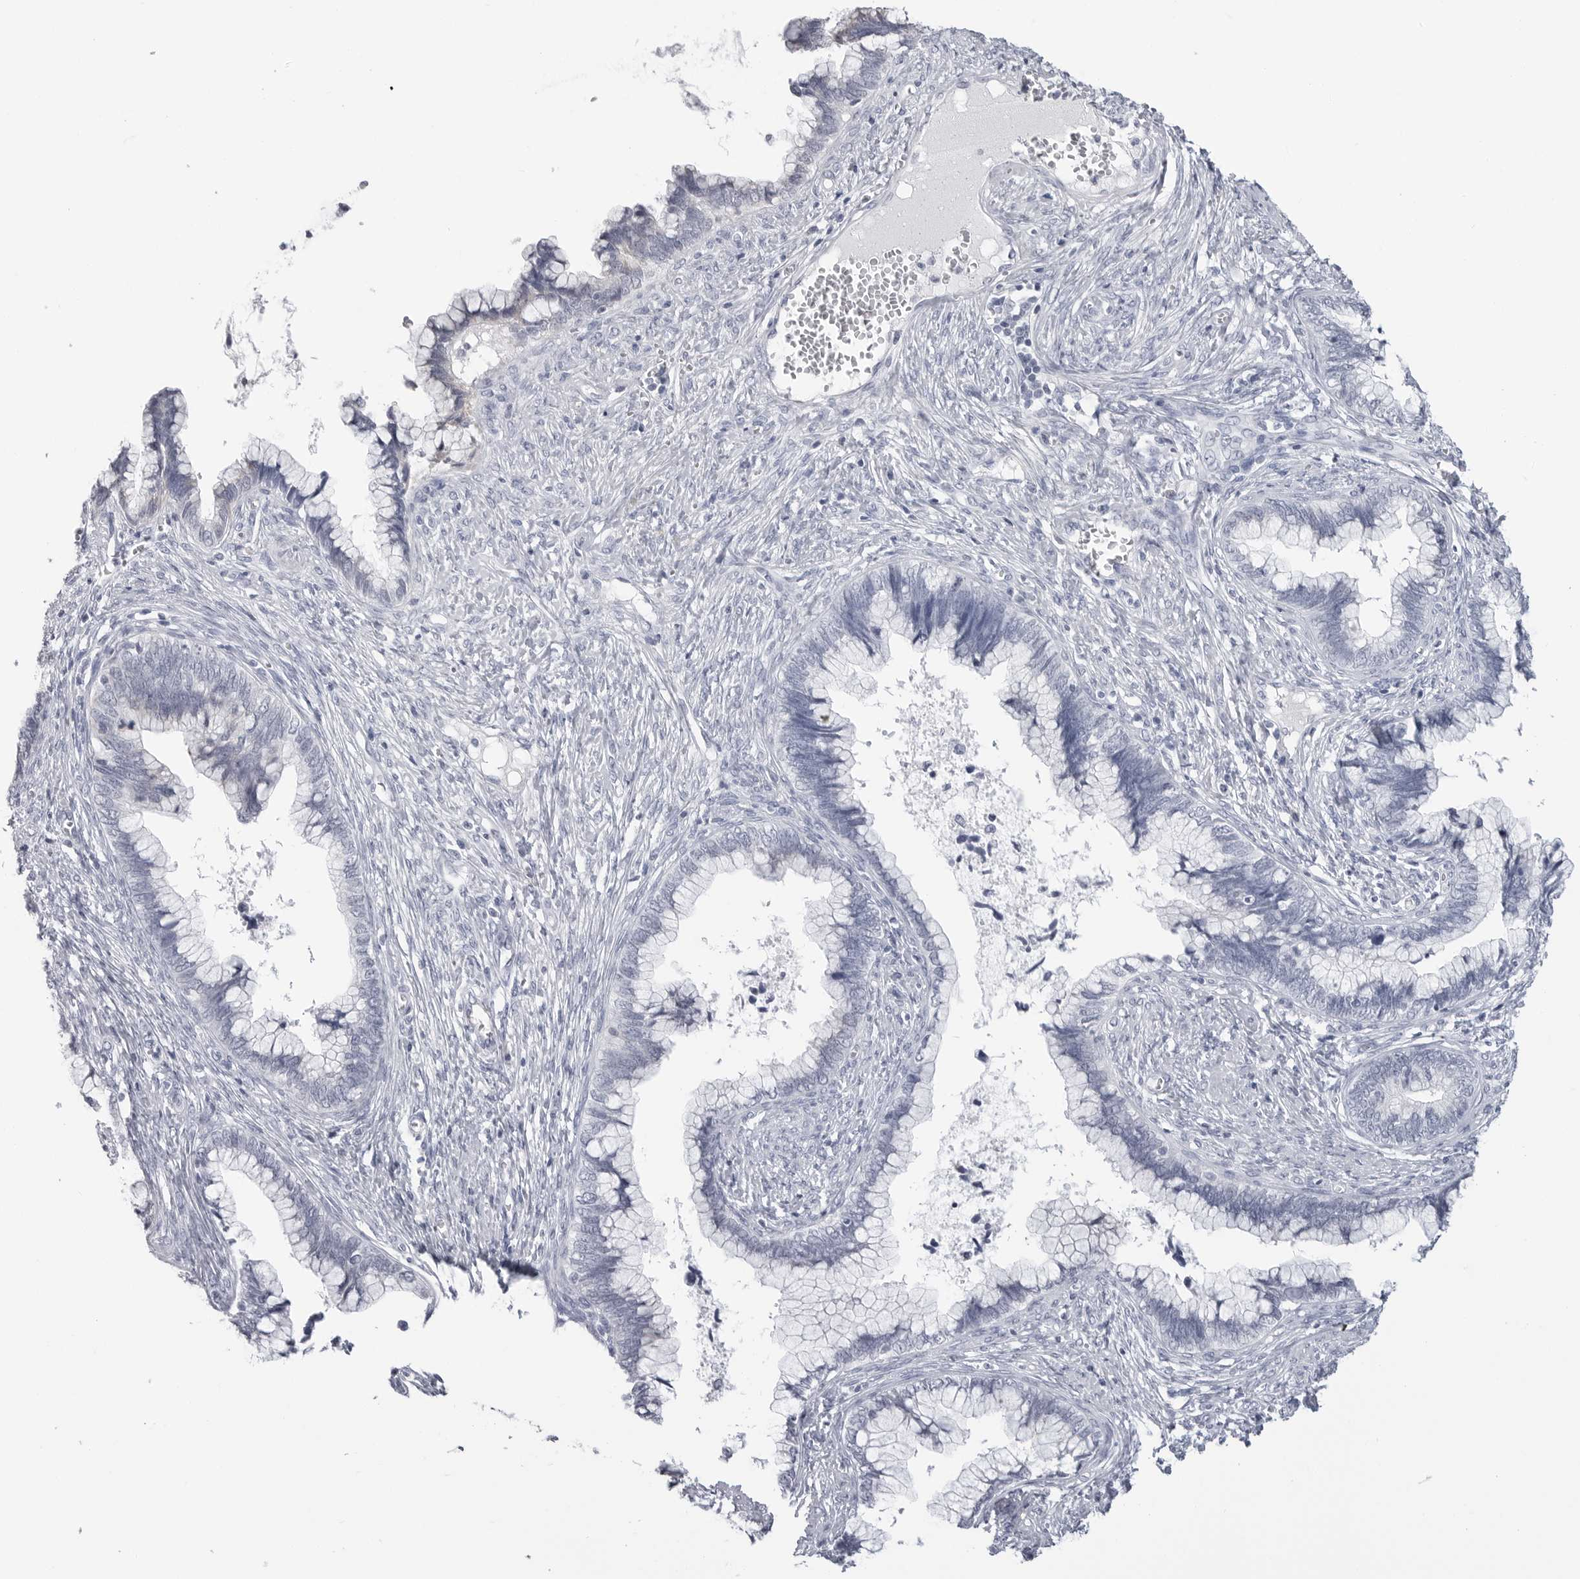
{"staining": {"intensity": "negative", "quantity": "none", "location": "none"}, "tissue": "cervical cancer", "cell_type": "Tumor cells", "image_type": "cancer", "snomed": [{"axis": "morphology", "description": "Adenocarcinoma, NOS"}, {"axis": "topography", "description": "Cervix"}], "caption": "Human cervical cancer stained for a protein using immunohistochemistry shows no positivity in tumor cells.", "gene": "PGA3", "patient": {"sex": "female", "age": 44}}